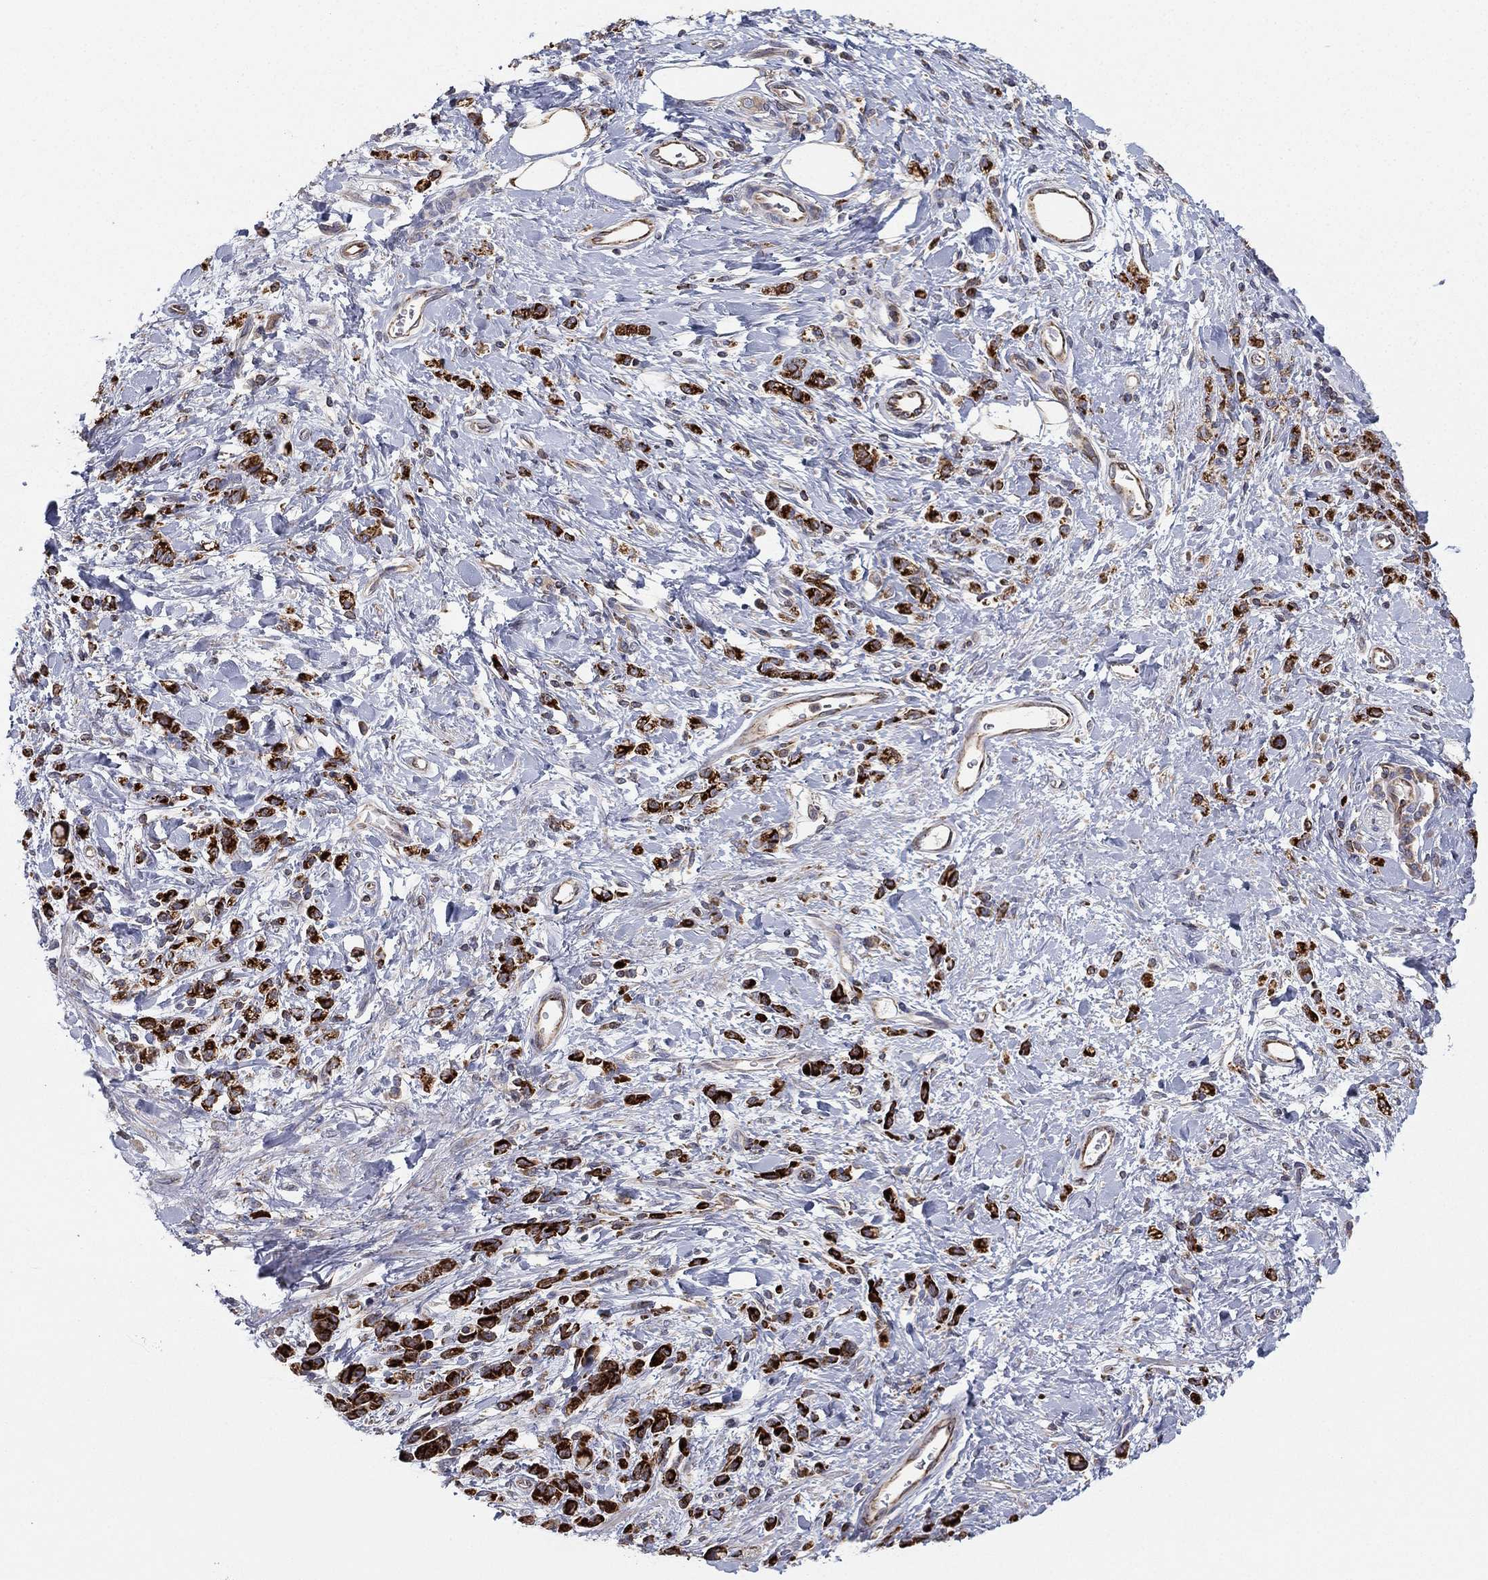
{"staining": {"intensity": "strong", "quantity": "25%-75%", "location": "cytoplasmic/membranous"}, "tissue": "stomach cancer", "cell_type": "Tumor cells", "image_type": "cancer", "snomed": [{"axis": "morphology", "description": "Adenocarcinoma, NOS"}, {"axis": "topography", "description": "Stomach"}], "caption": "An immunohistochemistry (IHC) photomicrograph of tumor tissue is shown. Protein staining in brown highlights strong cytoplasmic/membranous positivity in stomach adenocarcinoma within tumor cells.", "gene": "CYB5B", "patient": {"sex": "male", "age": 77}}